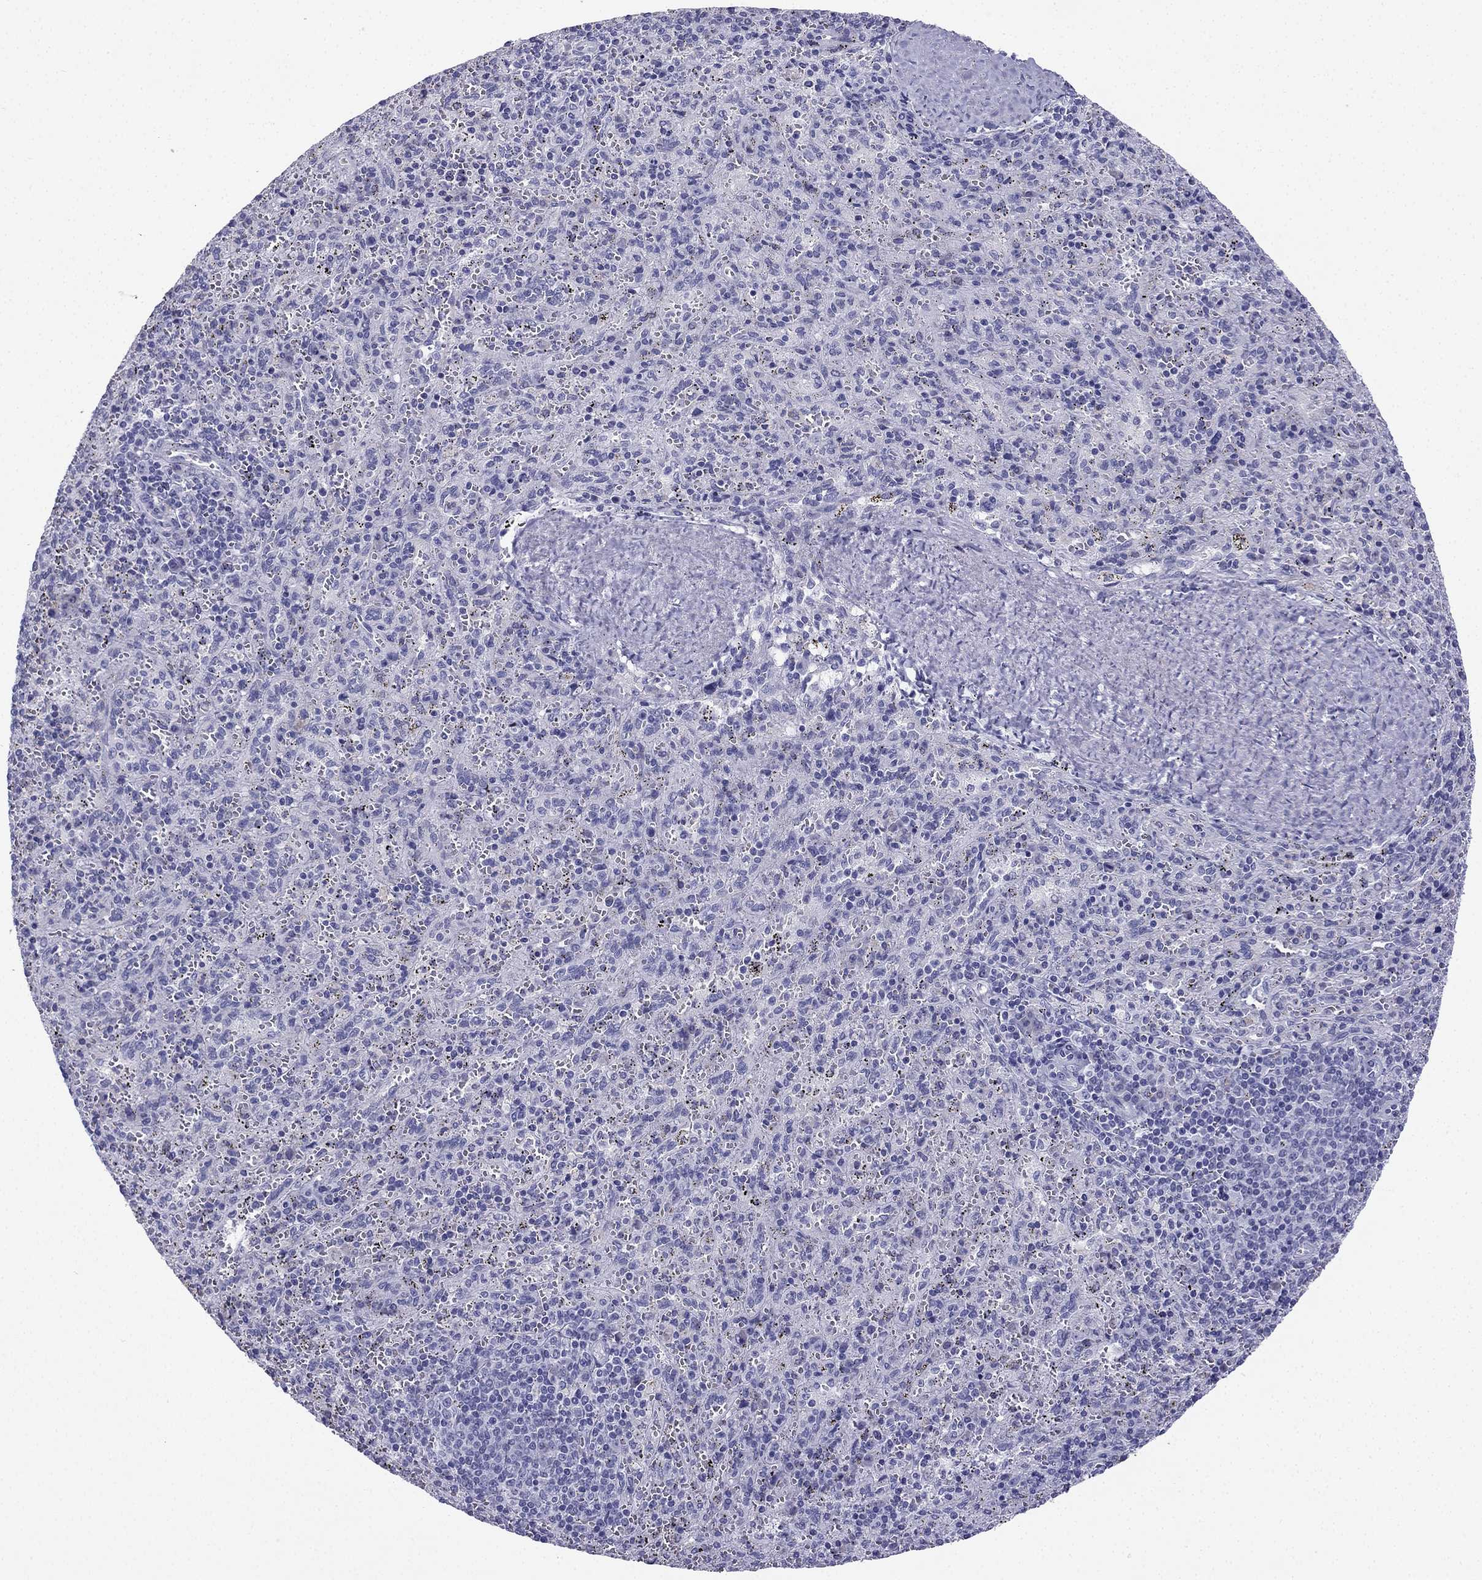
{"staining": {"intensity": "negative", "quantity": "none", "location": "none"}, "tissue": "spleen", "cell_type": "Cells in red pulp", "image_type": "normal", "snomed": [{"axis": "morphology", "description": "Normal tissue, NOS"}, {"axis": "topography", "description": "Spleen"}], "caption": "IHC of unremarkable human spleen exhibits no staining in cells in red pulp. Nuclei are stained in blue.", "gene": "NPTX1", "patient": {"sex": "male", "age": 57}}